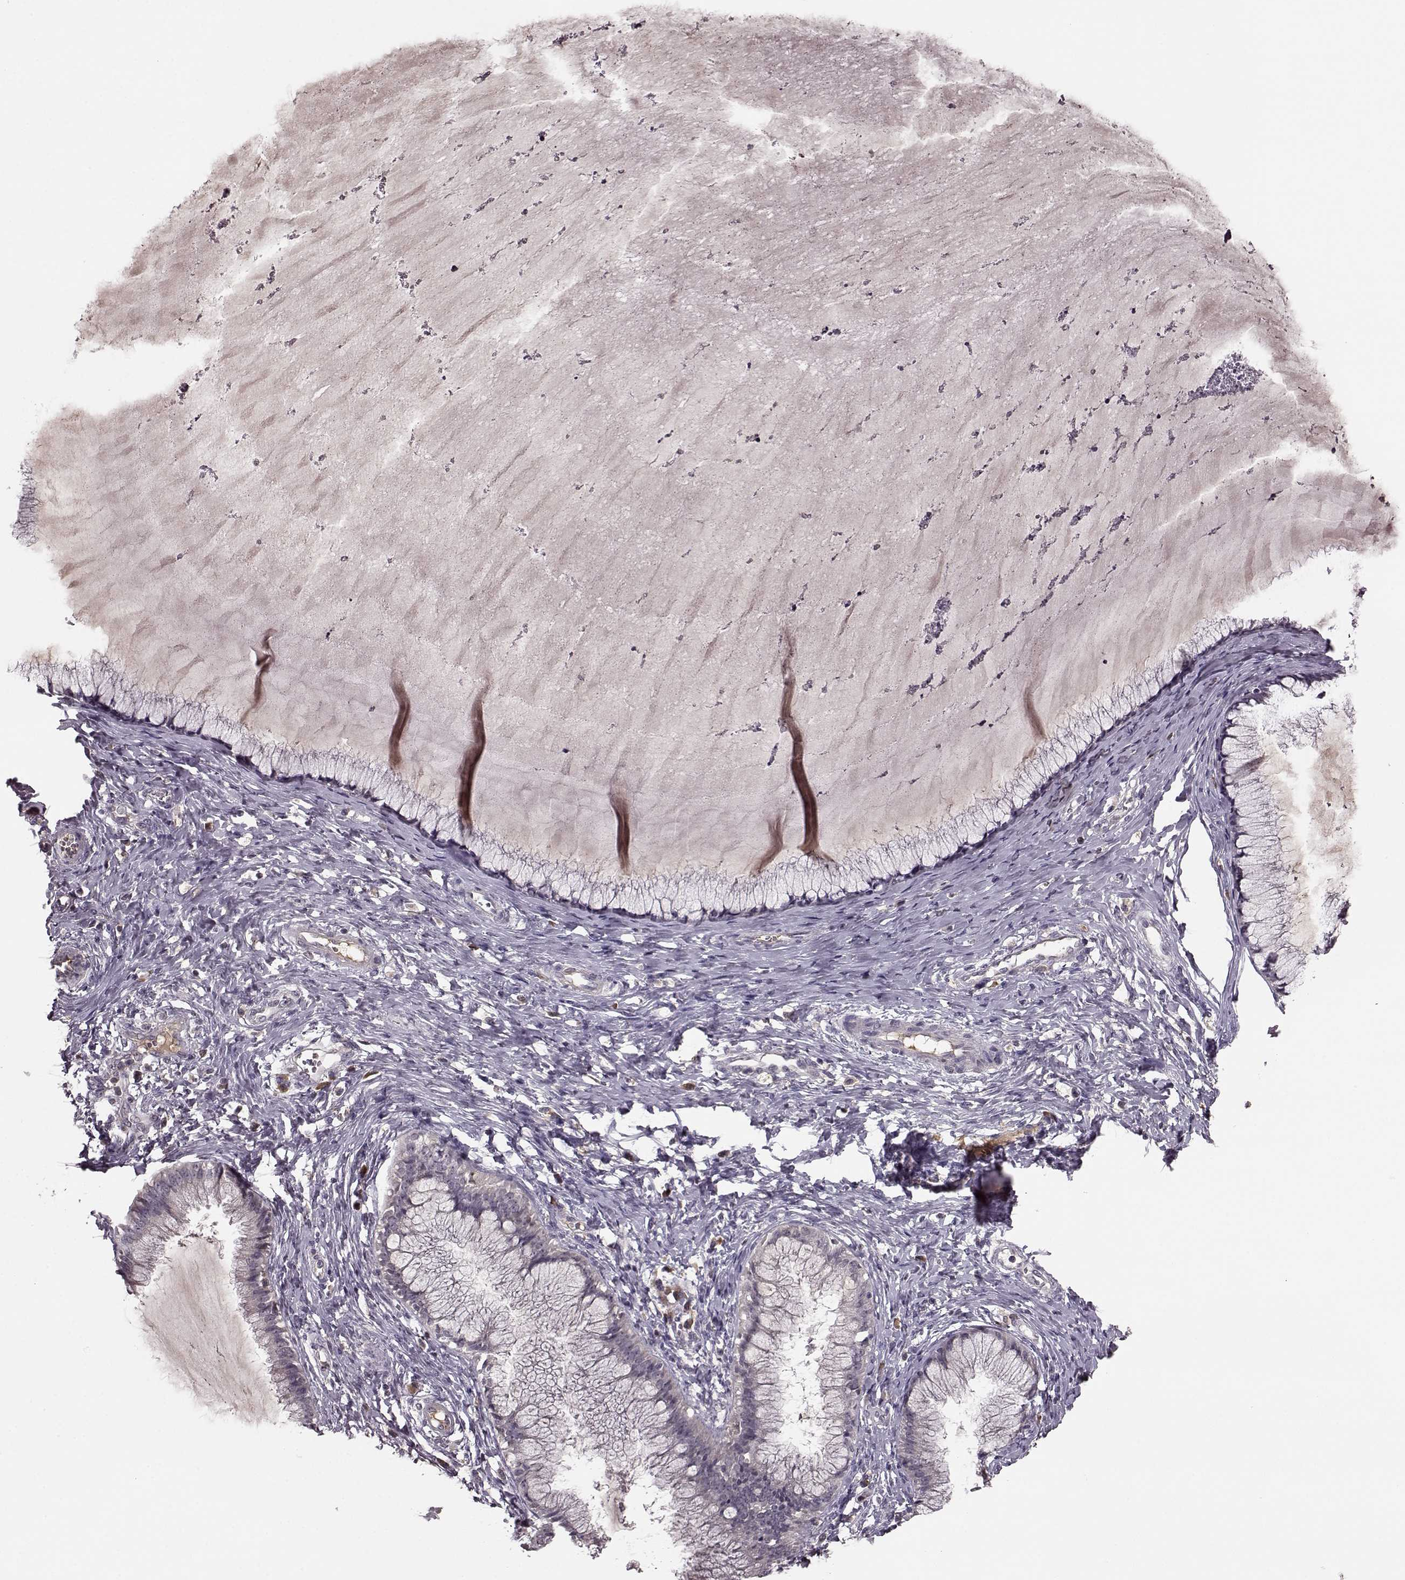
{"staining": {"intensity": "negative", "quantity": "none", "location": "none"}, "tissue": "cervical cancer", "cell_type": "Tumor cells", "image_type": "cancer", "snomed": [{"axis": "morphology", "description": "Squamous cell carcinoma, NOS"}, {"axis": "topography", "description": "Cervix"}], "caption": "Tumor cells are negative for brown protein staining in cervical squamous cell carcinoma.", "gene": "NRL", "patient": {"sex": "female", "age": 36}}